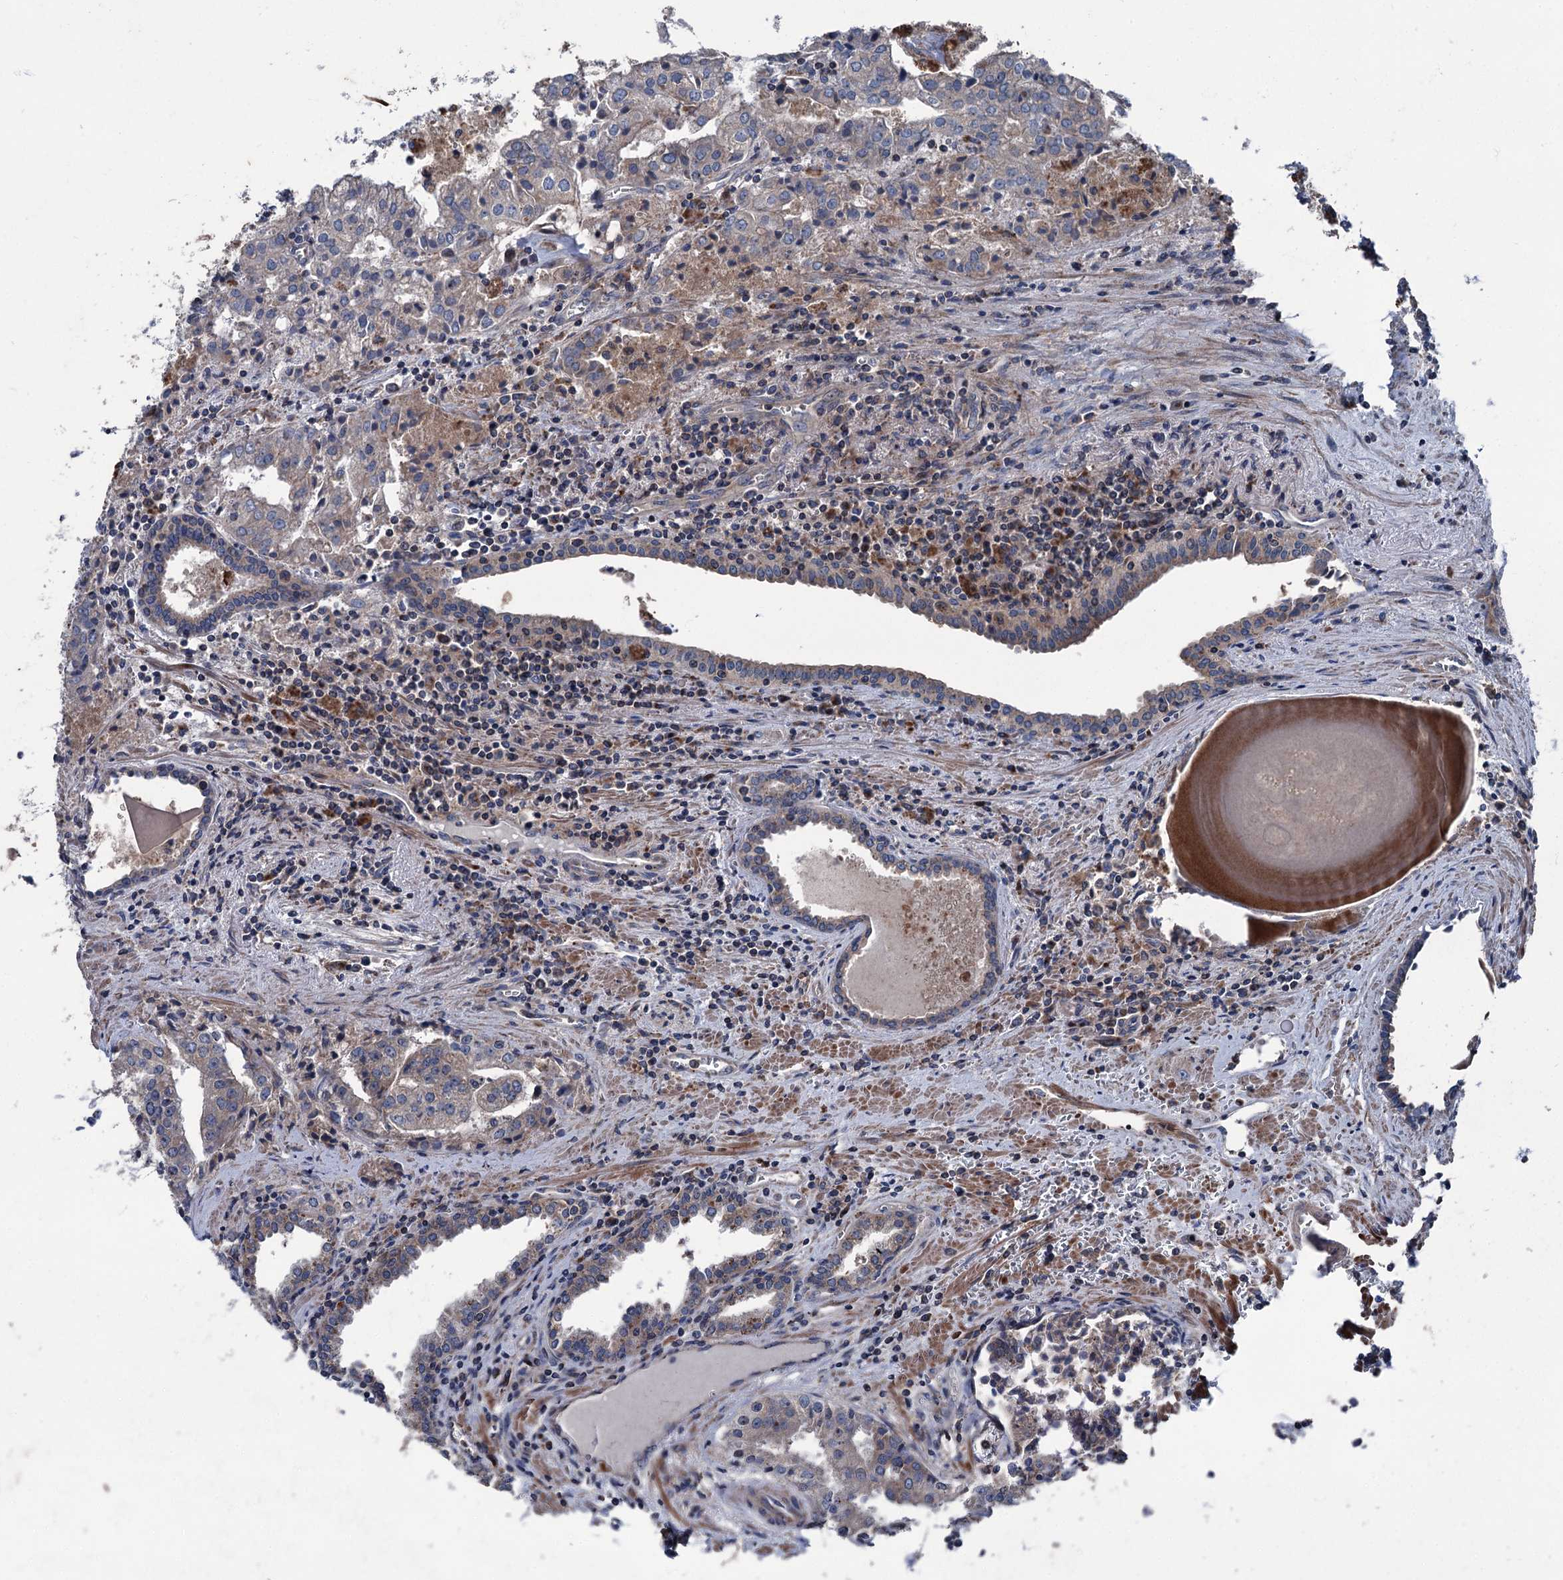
{"staining": {"intensity": "weak", "quantity": "<25%", "location": "cytoplasmic/membranous"}, "tissue": "prostate cancer", "cell_type": "Tumor cells", "image_type": "cancer", "snomed": [{"axis": "morphology", "description": "Adenocarcinoma, High grade"}, {"axis": "topography", "description": "Prostate"}], "caption": "High power microscopy photomicrograph of an immunohistochemistry histopathology image of prostate adenocarcinoma (high-grade), revealing no significant expression in tumor cells.", "gene": "RUFY1", "patient": {"sex": "male", "age": 68}}